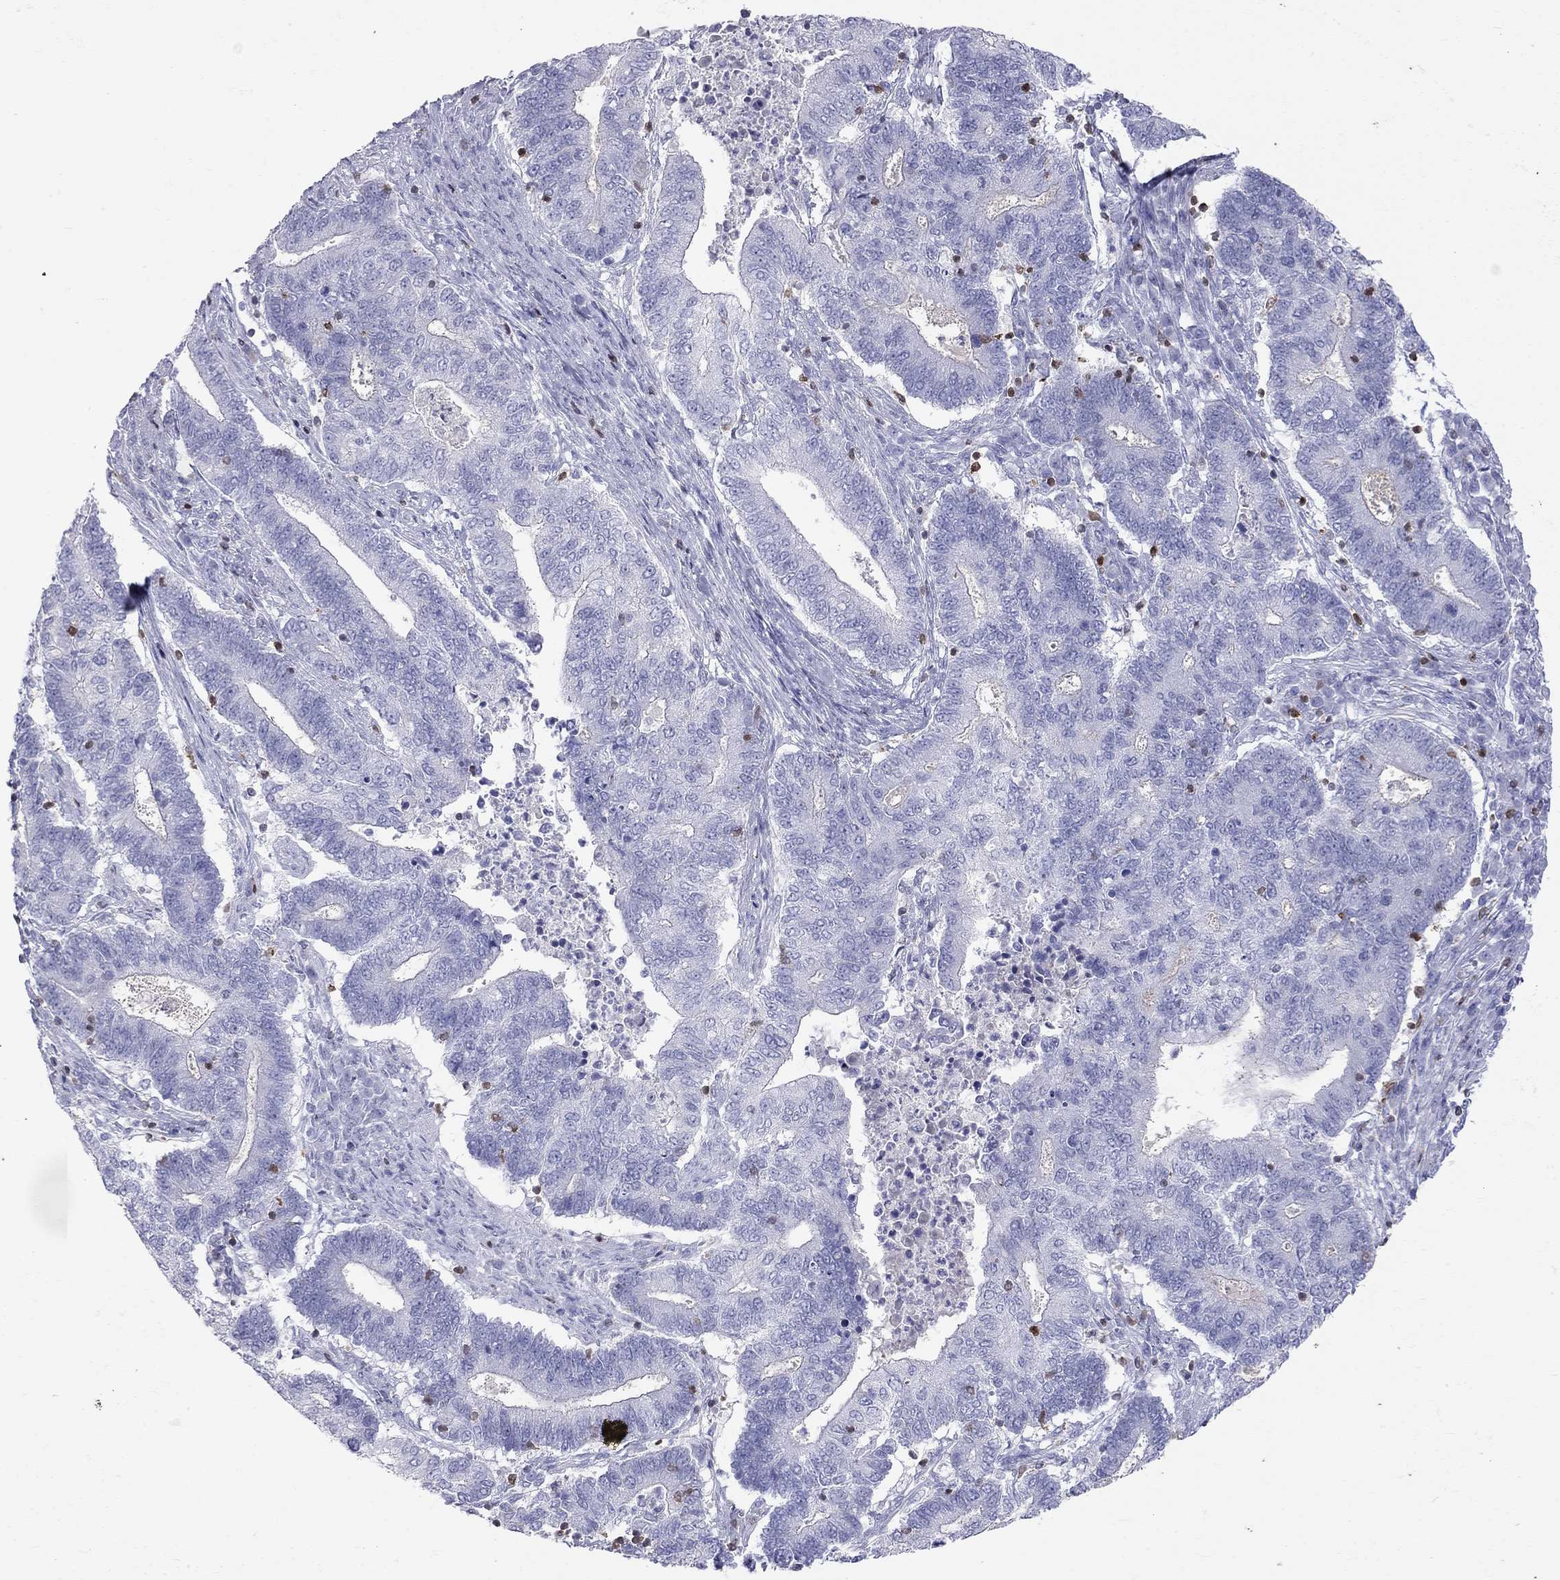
{"staining": {"intensity": "negative", "quantity": "none", "location": "none"}, "tissue": "endometrial cancer", "cell_type": "Tumor cells", "image_type": "cancer", "snomed": [{"axis": "morphology", "description": "Adenocarcinoma, NOS"}, {"axis": "topography", "description": "Uterus"}, {"axis": "topography", "description": "Endometrium"}], "caption": "Immunohistochemistry histopathology image of human endometrial cancer stained for a protein (brown), which exhibits no staining in tumor cells.", "gene": "SH2D2A", "patient": {"sex": "female", "age": 54}}